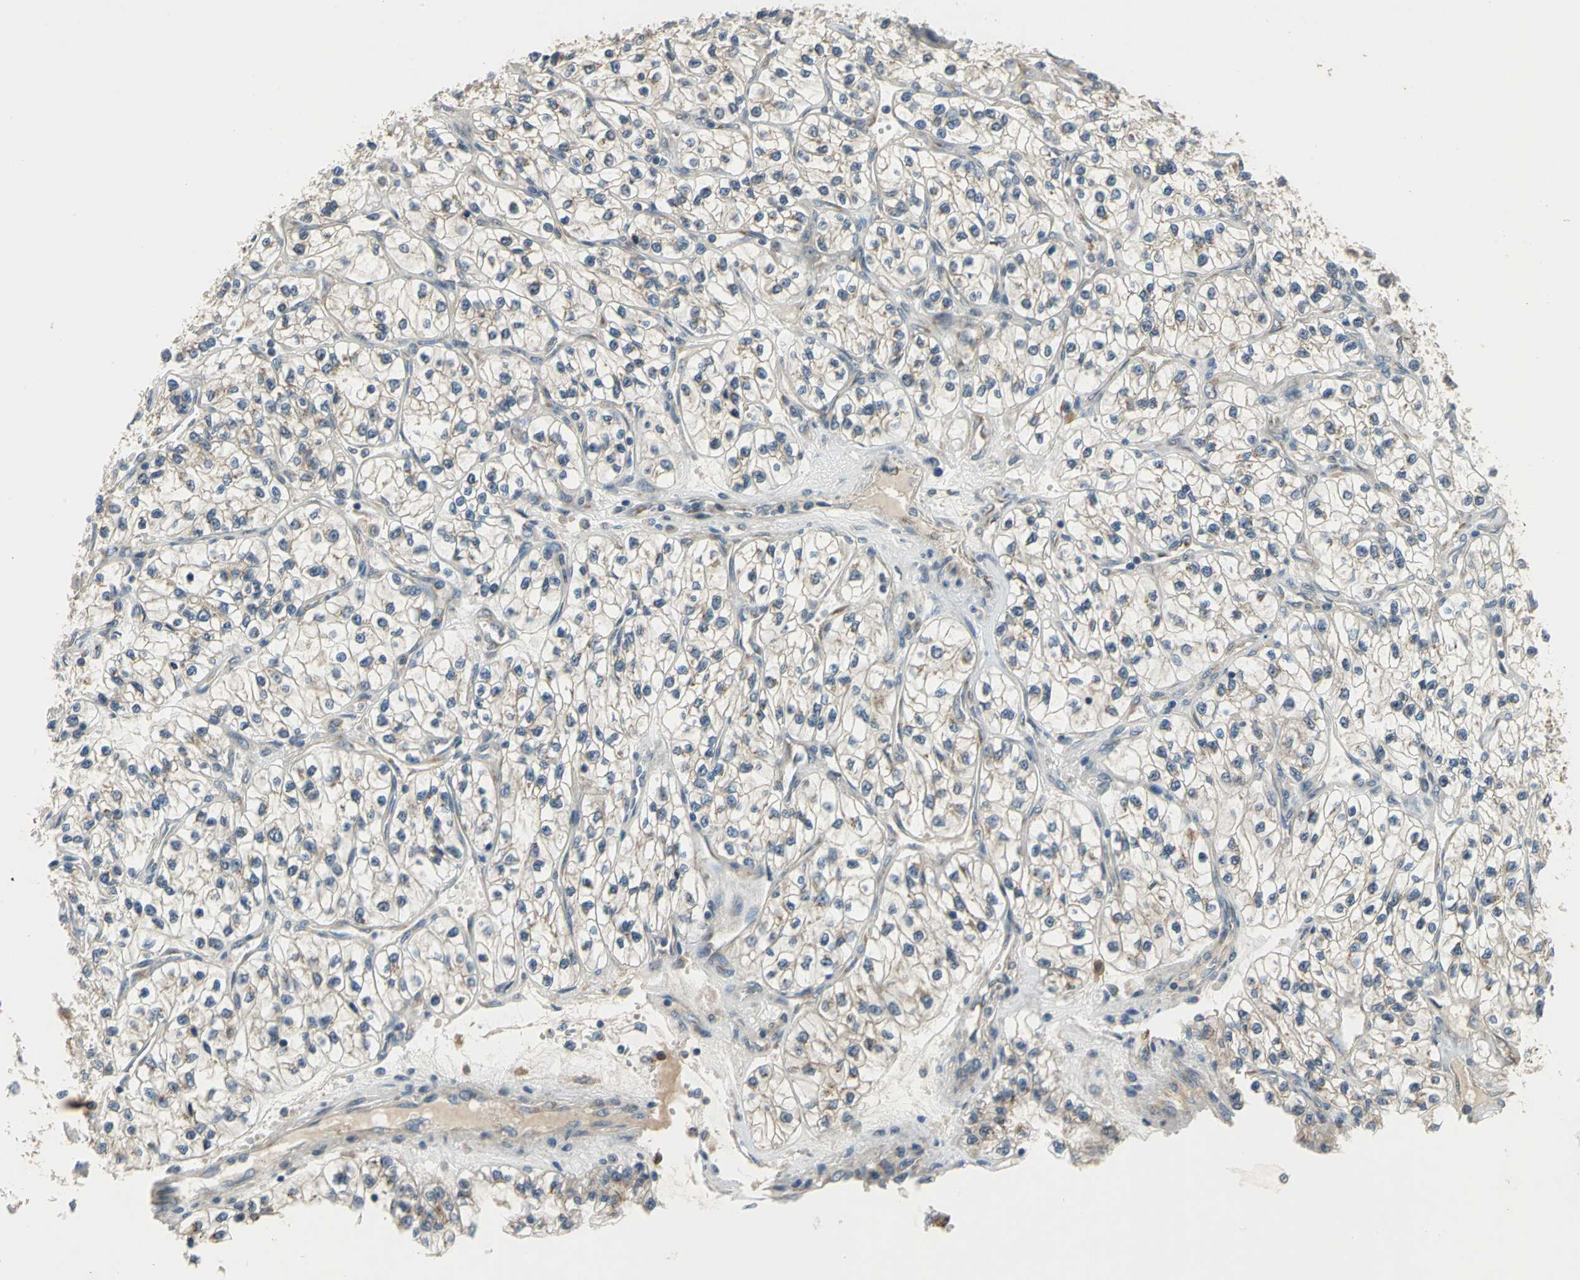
{"staining": {"intensity": "weak", "quantity": ">75%", "location": "cytoplasmic/membranous"}, "tissue": "renal cancer", "cell_type": "Tumor cells", "image_type": "cancer", "snomed": [{"axis": "morphology", "description": "Adenocarcinoma, NOS"}, {"axis": "topography", "description": "Kidney"}], "caption": "Protein expression by IHC exhibits weak cytoplasmic/membranous positivity in about >75% of tumor cells in renal cancer (adenocarcinoma). Immunohistochemistry (ihc) stains the protein of interest in brown and the nuclei are stained blue.", "gene": "NFKBIE", "patient": {"sex": "female", "age": 57}}